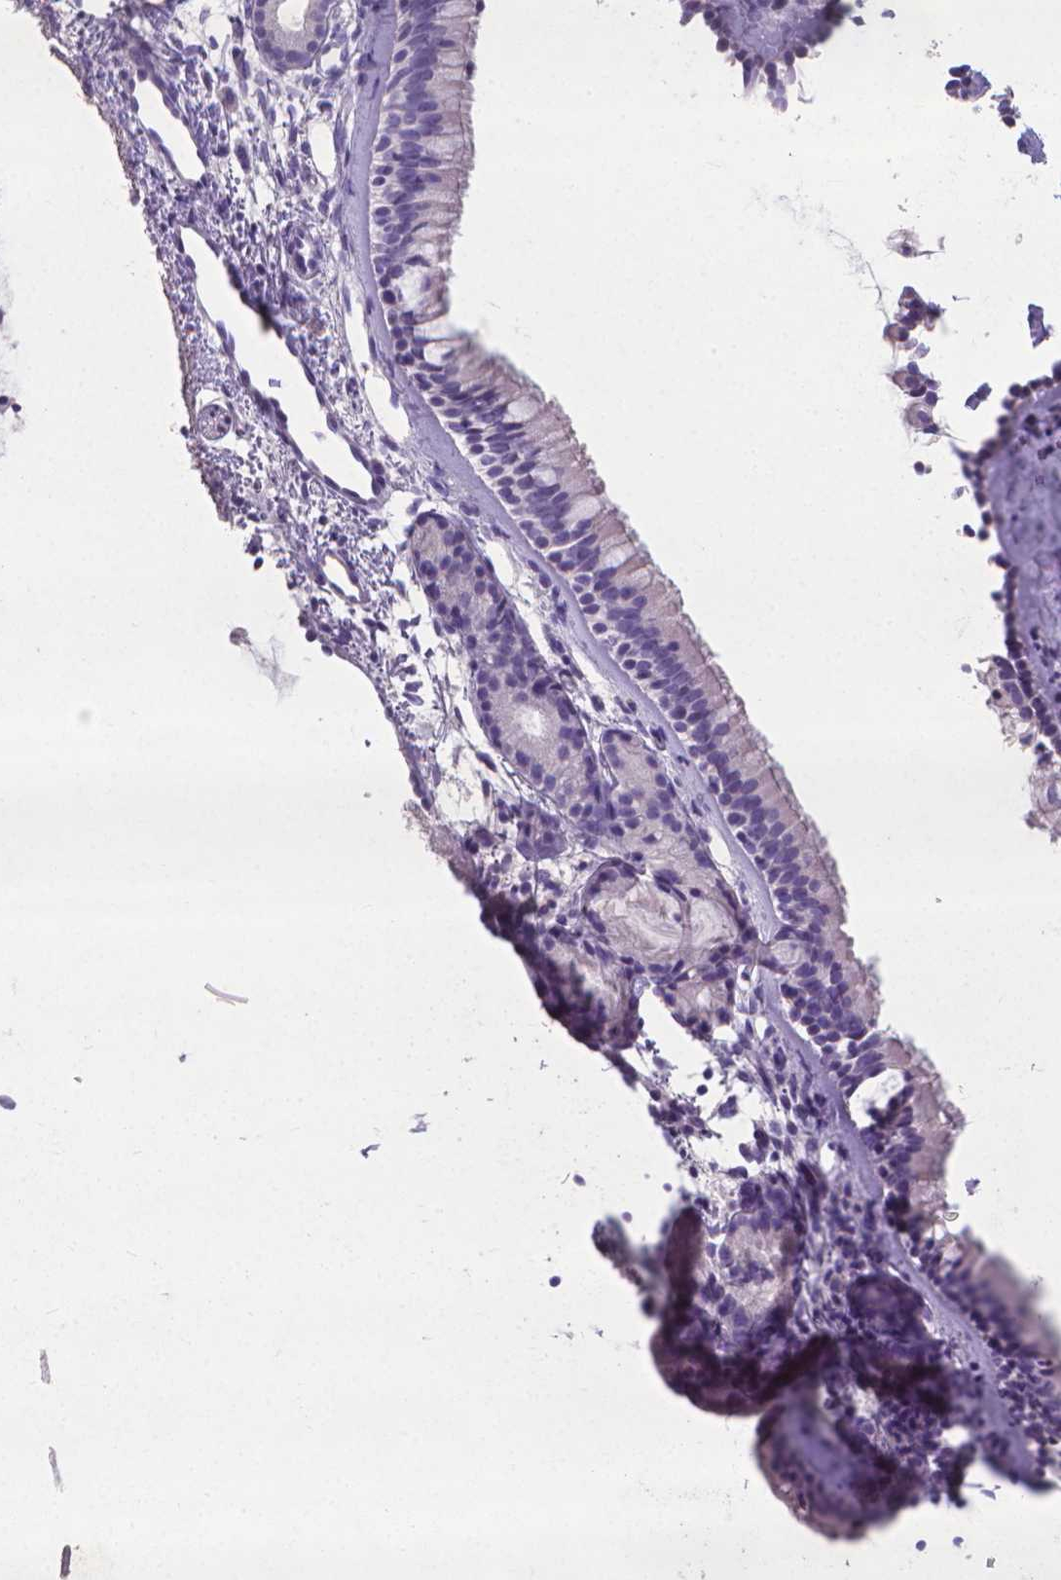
{"staining": {"intensity": "negative", "quantity": "none", "location": "none"}, "tissue": "nasopharynx", "cell_type": "Respiratory epithelial cells", "image_type": "normal", "snomed": [{"axis": "morphology", "description": "Normal tissue, NOS"}, {"axis": "topography", "description": "Nasopharynx"}], "caption": "A photomicrograph of human nasopharynx is negative for staining in respiratory epithelial cells.", "gene": "XPNPEP2", "patient": {"sex": "female", "age": 52}}